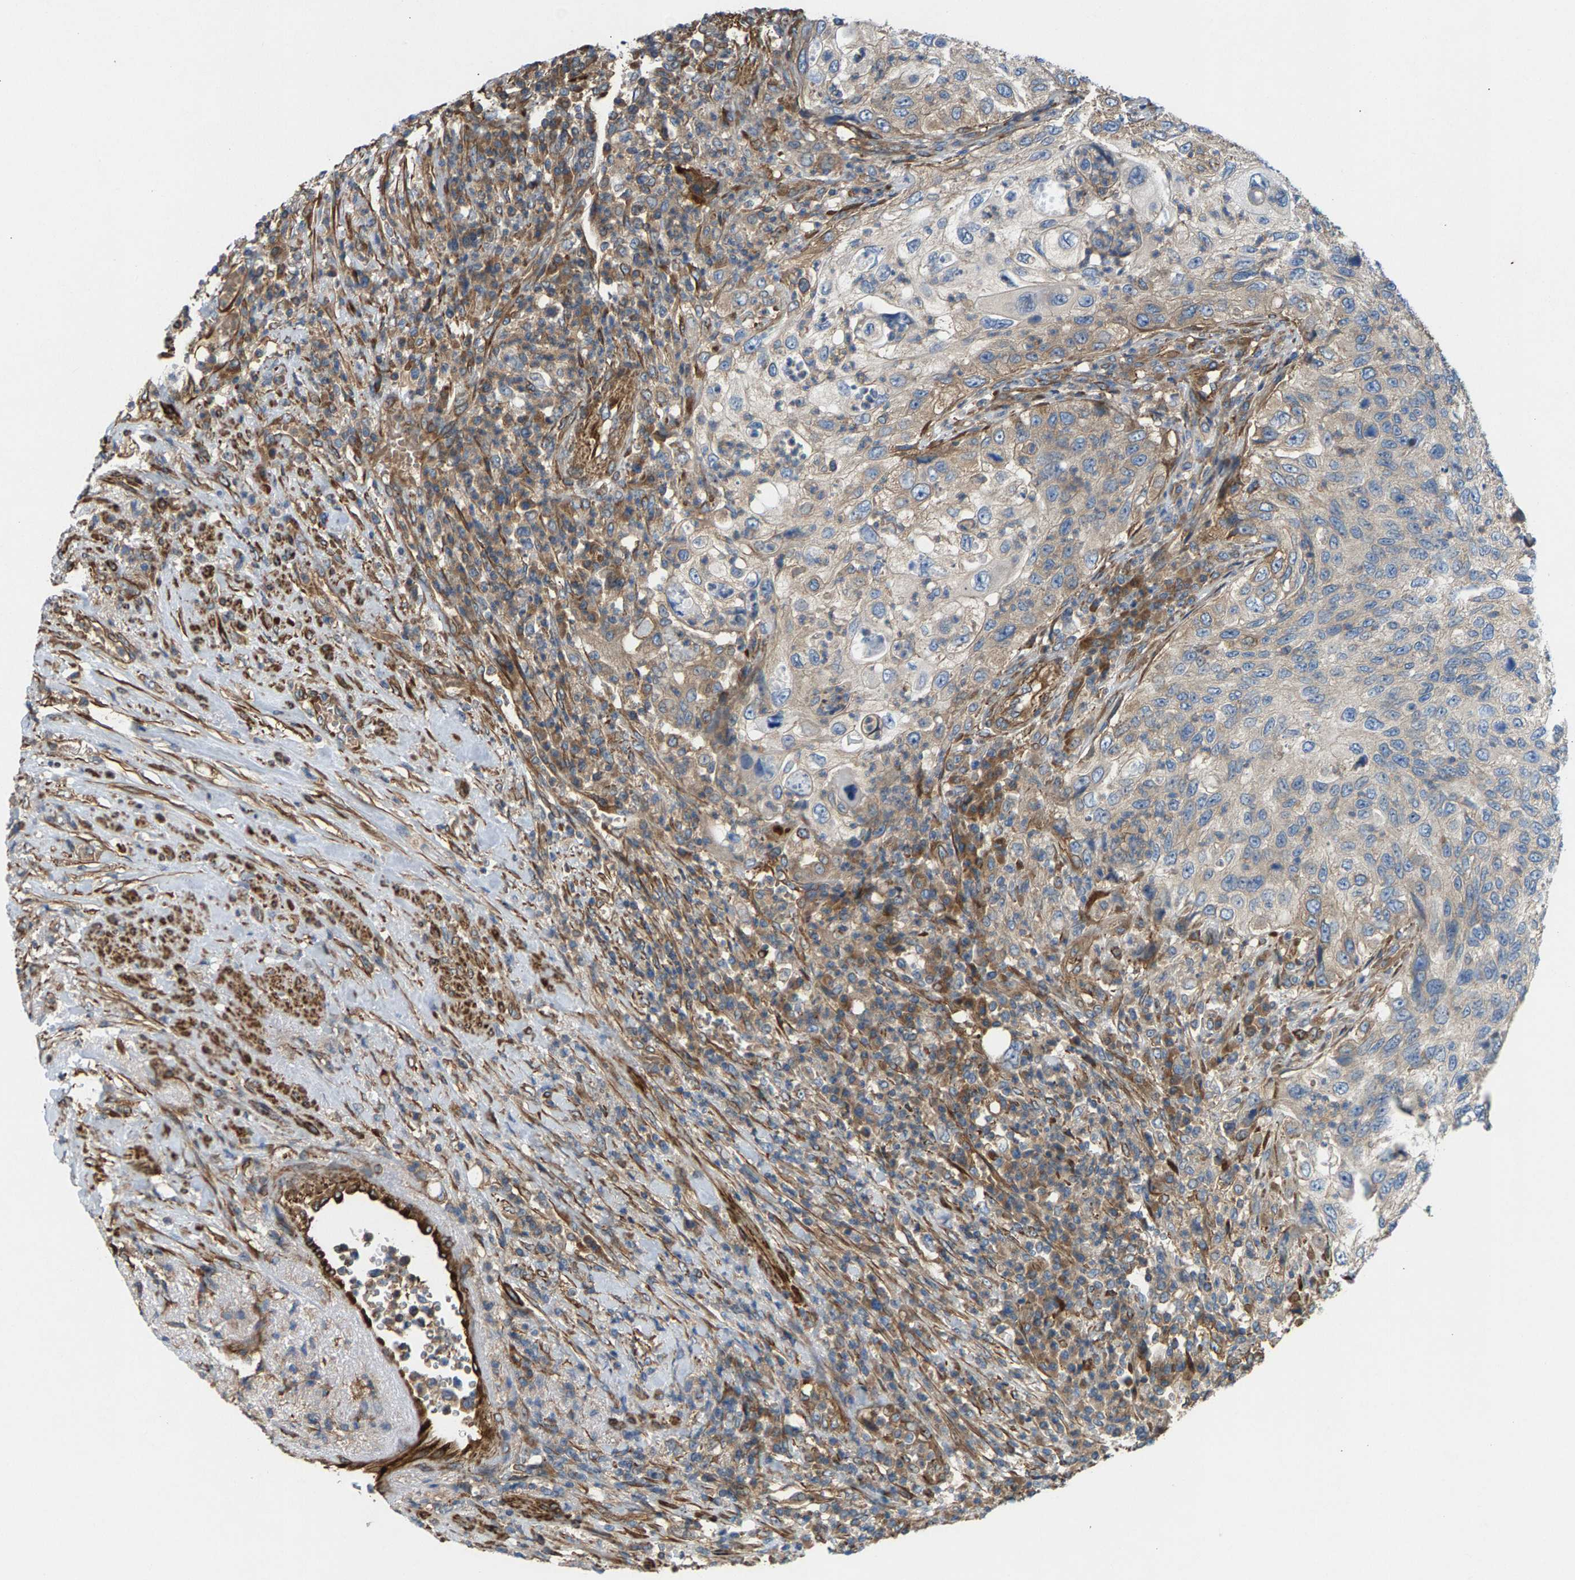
{"staining": {"intensity": "weak", "quantity": "25%-75%", "location": "cytoplasmic/membranous"}, "tissue": "urothelial cancer", "cell_type": "Tumor cells", "image_type": "cancer", "snomed": [{"axis": "morphology", "description": "Urothelial carcinoma, High grade"}, {"axis": "topography", "description": "Urinary bladder"}], "caption": "Human urothelial carcinoma (high-grade) stained with a protein marker displays weak staining in tumor cells.", "gene": "PDCL", "patient": {"sex": "female", "age": 60}}